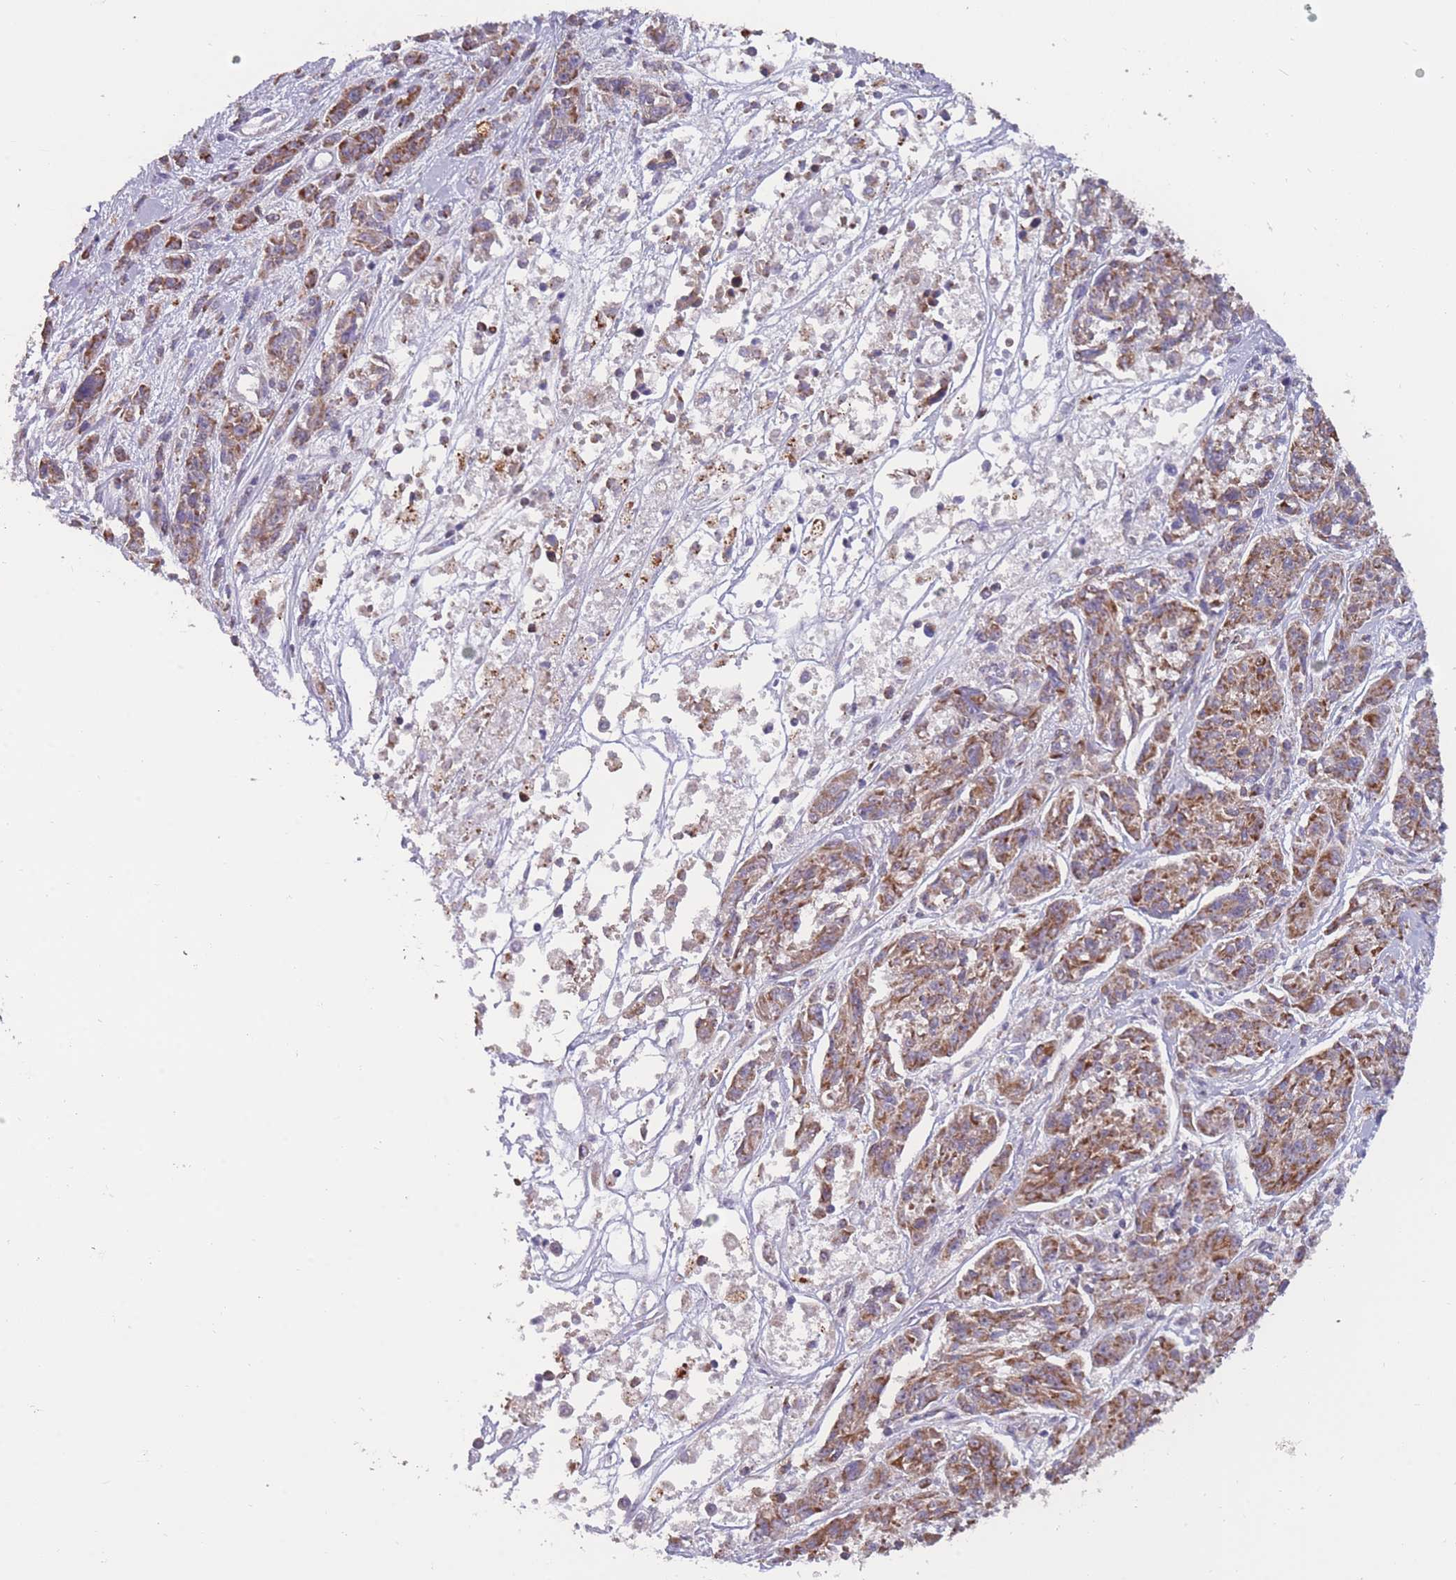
{"staining": {"intensity": "moderate", "quantity": ">75%", "location": "cytoplasmic/membranous"}, "tissue": "melanoma", "cell_type": "Tumor cells", "image_type": "cancer", "snomed": [{"axis": "morphology", "description": "Malignant melanoma, NOS"}, {"axis": "topography", "description": "Skin"}], "caption": "Moderate cytoplasmic/membranous protein positivity is appreciated in approximately >75% of tumor cells in melanoma.", "gene": "MCIDAS", "patient": {"sex": "male", "age": 53}}